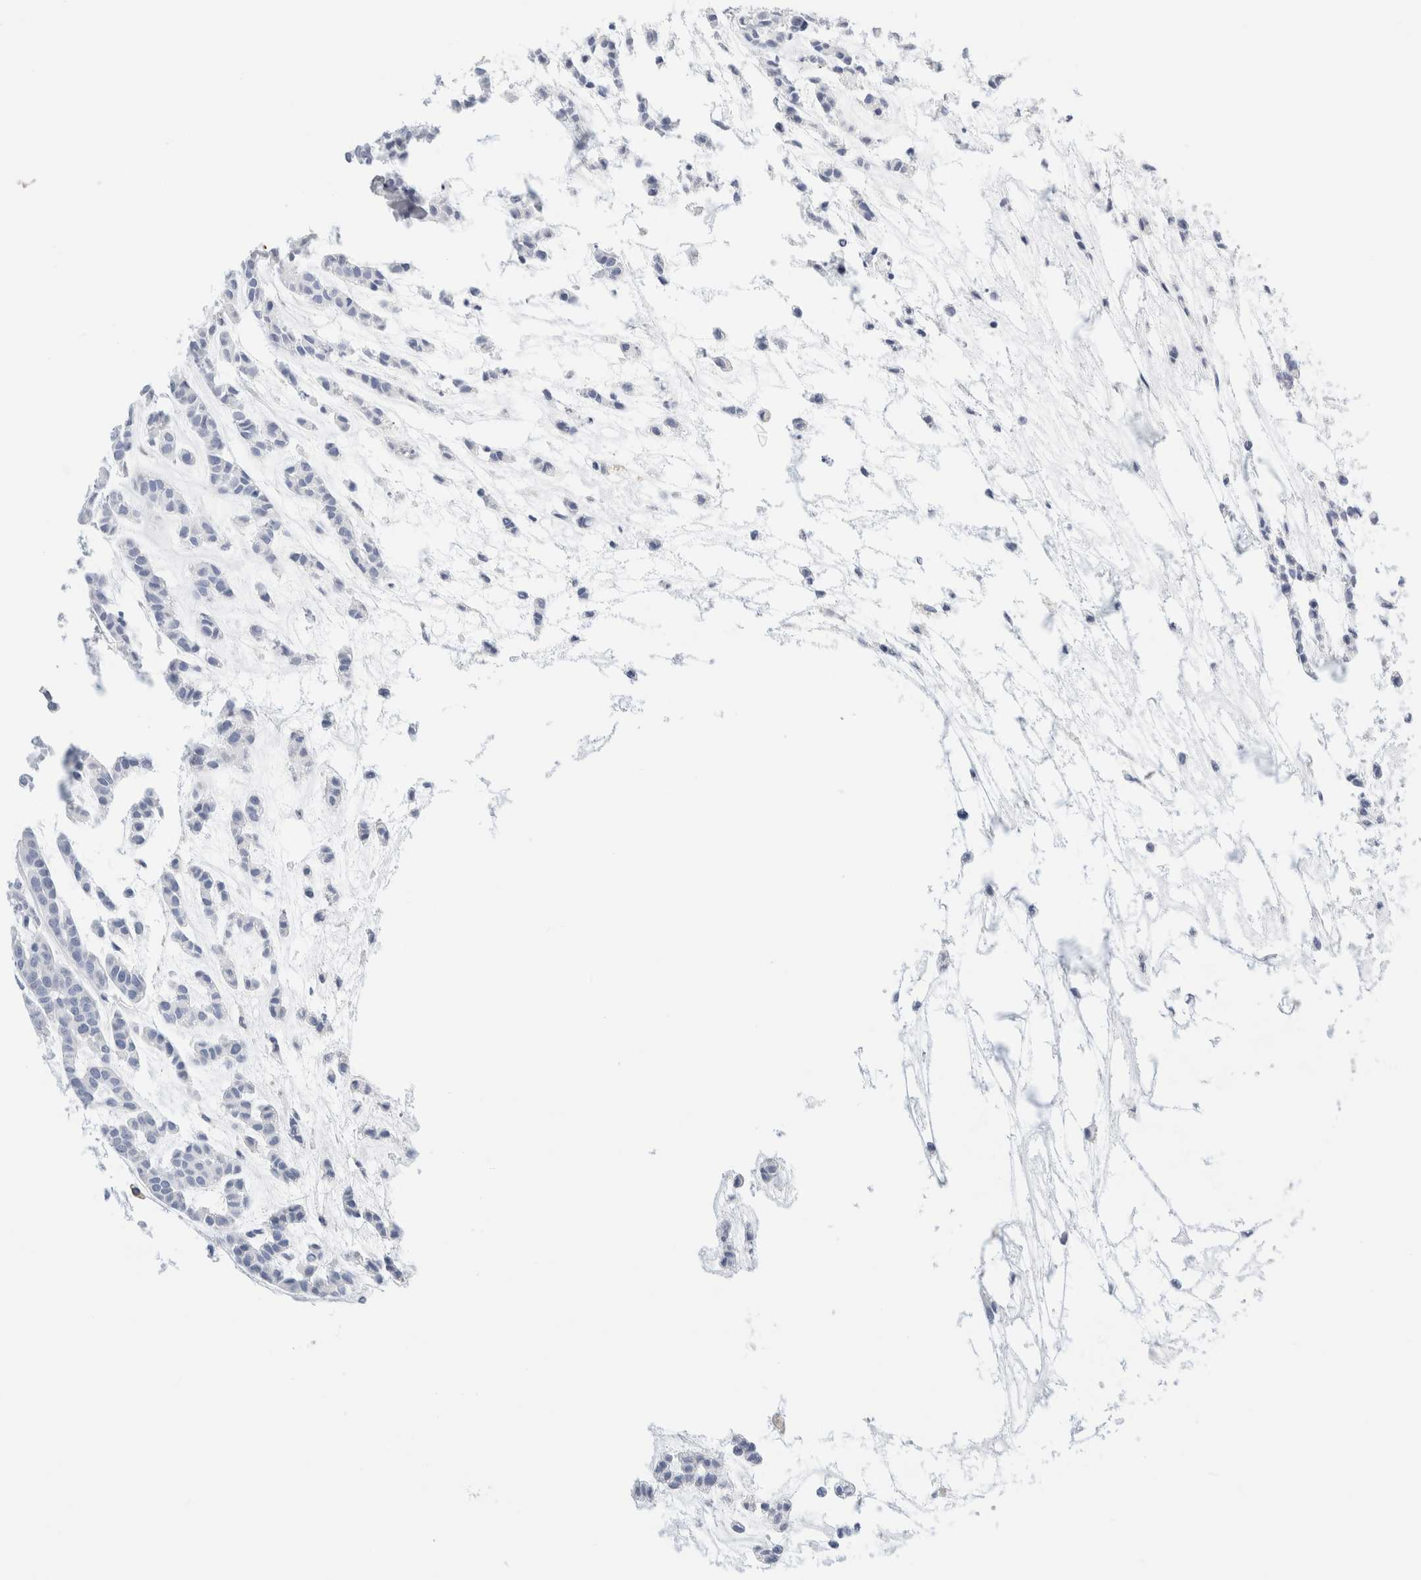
{"staining": {"intensity": "negative", "quantity": "none", "location": "none"}, "tissue": "head and neck cancer", "cell_type": "Tumor cells", "image_type": "cancer", "snomed": [{"axis": "morphology", "description": "Adenocarcinoma, NOS"}, {"axis": "morphology", "description": "Adenoma, NOS"}, {"axis": "topography", "description": "Head-Neck"}], "caption": "DAB immunohistochemical staining of human head and neck cancer reveals no significant expression in tumor cells.", "gene": "ADAM30", "patient": {"sex": "female", "age": 55}}